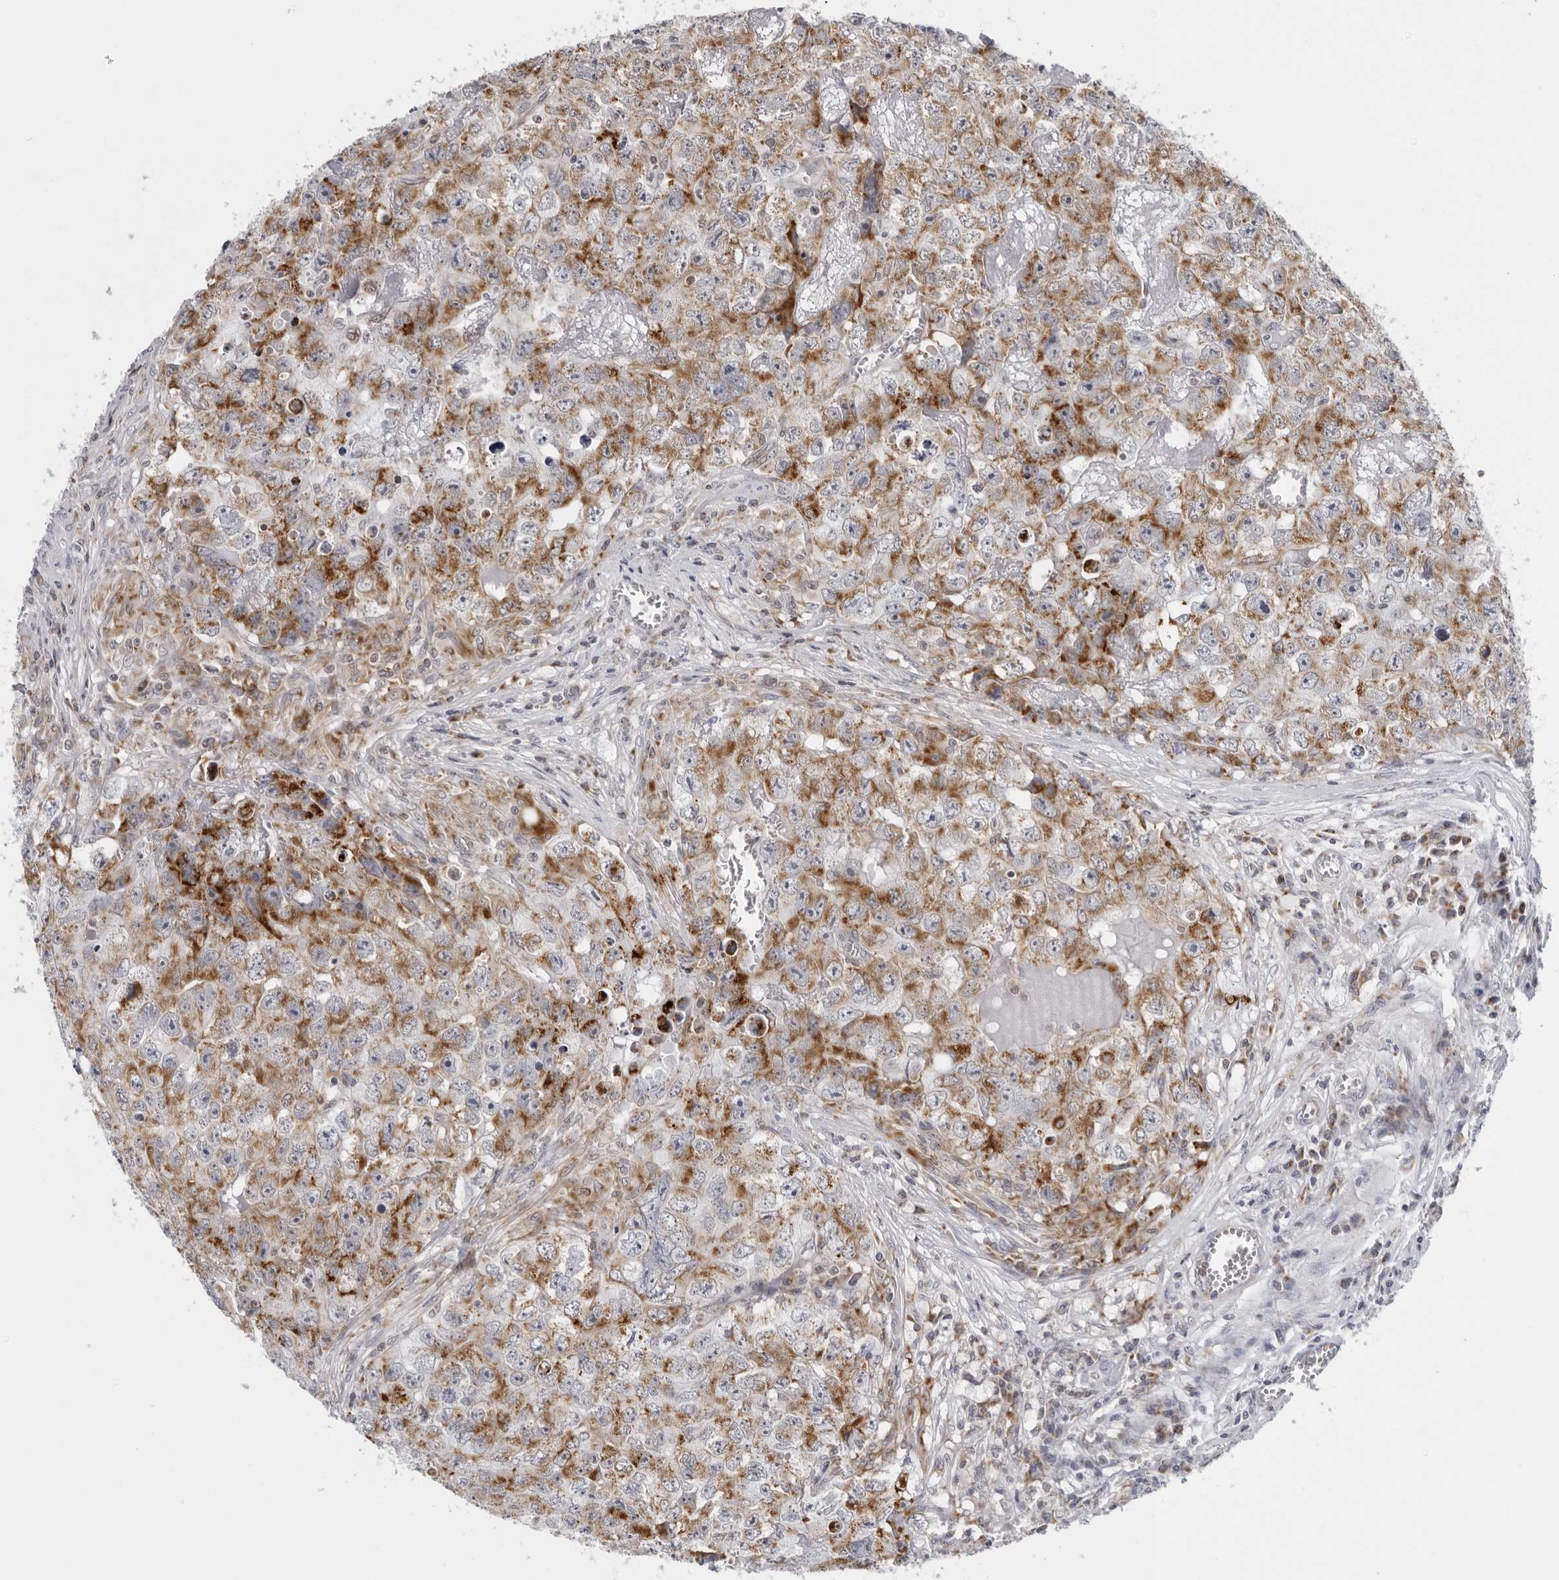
{"staining": {"intensity": "moderate", "quantity": ">75%", "location": "cytoplasmic/membranous"}, "tissue": "testis cancer", "cell_type": "Tumor cells", "image_type": "cancer", "snomed": [{"axis": "morphology", "description": "Seminoma, NOS"}, {"axis": "morphology", "description": "Carcinoma, Embryonal, NOS"}, {"axis": "topography", "description": "Testis"}], "caption": "DAB immunohistochemical staining of testis cancer displays moderate cytoplasmic/membranous protein positivity in about >75% of tumor cells. (brown staining indicates protein expression, while blue staining denotes nuclei).", "gene": "CPT2", "patient": {"sex": "male", "age": 43}}